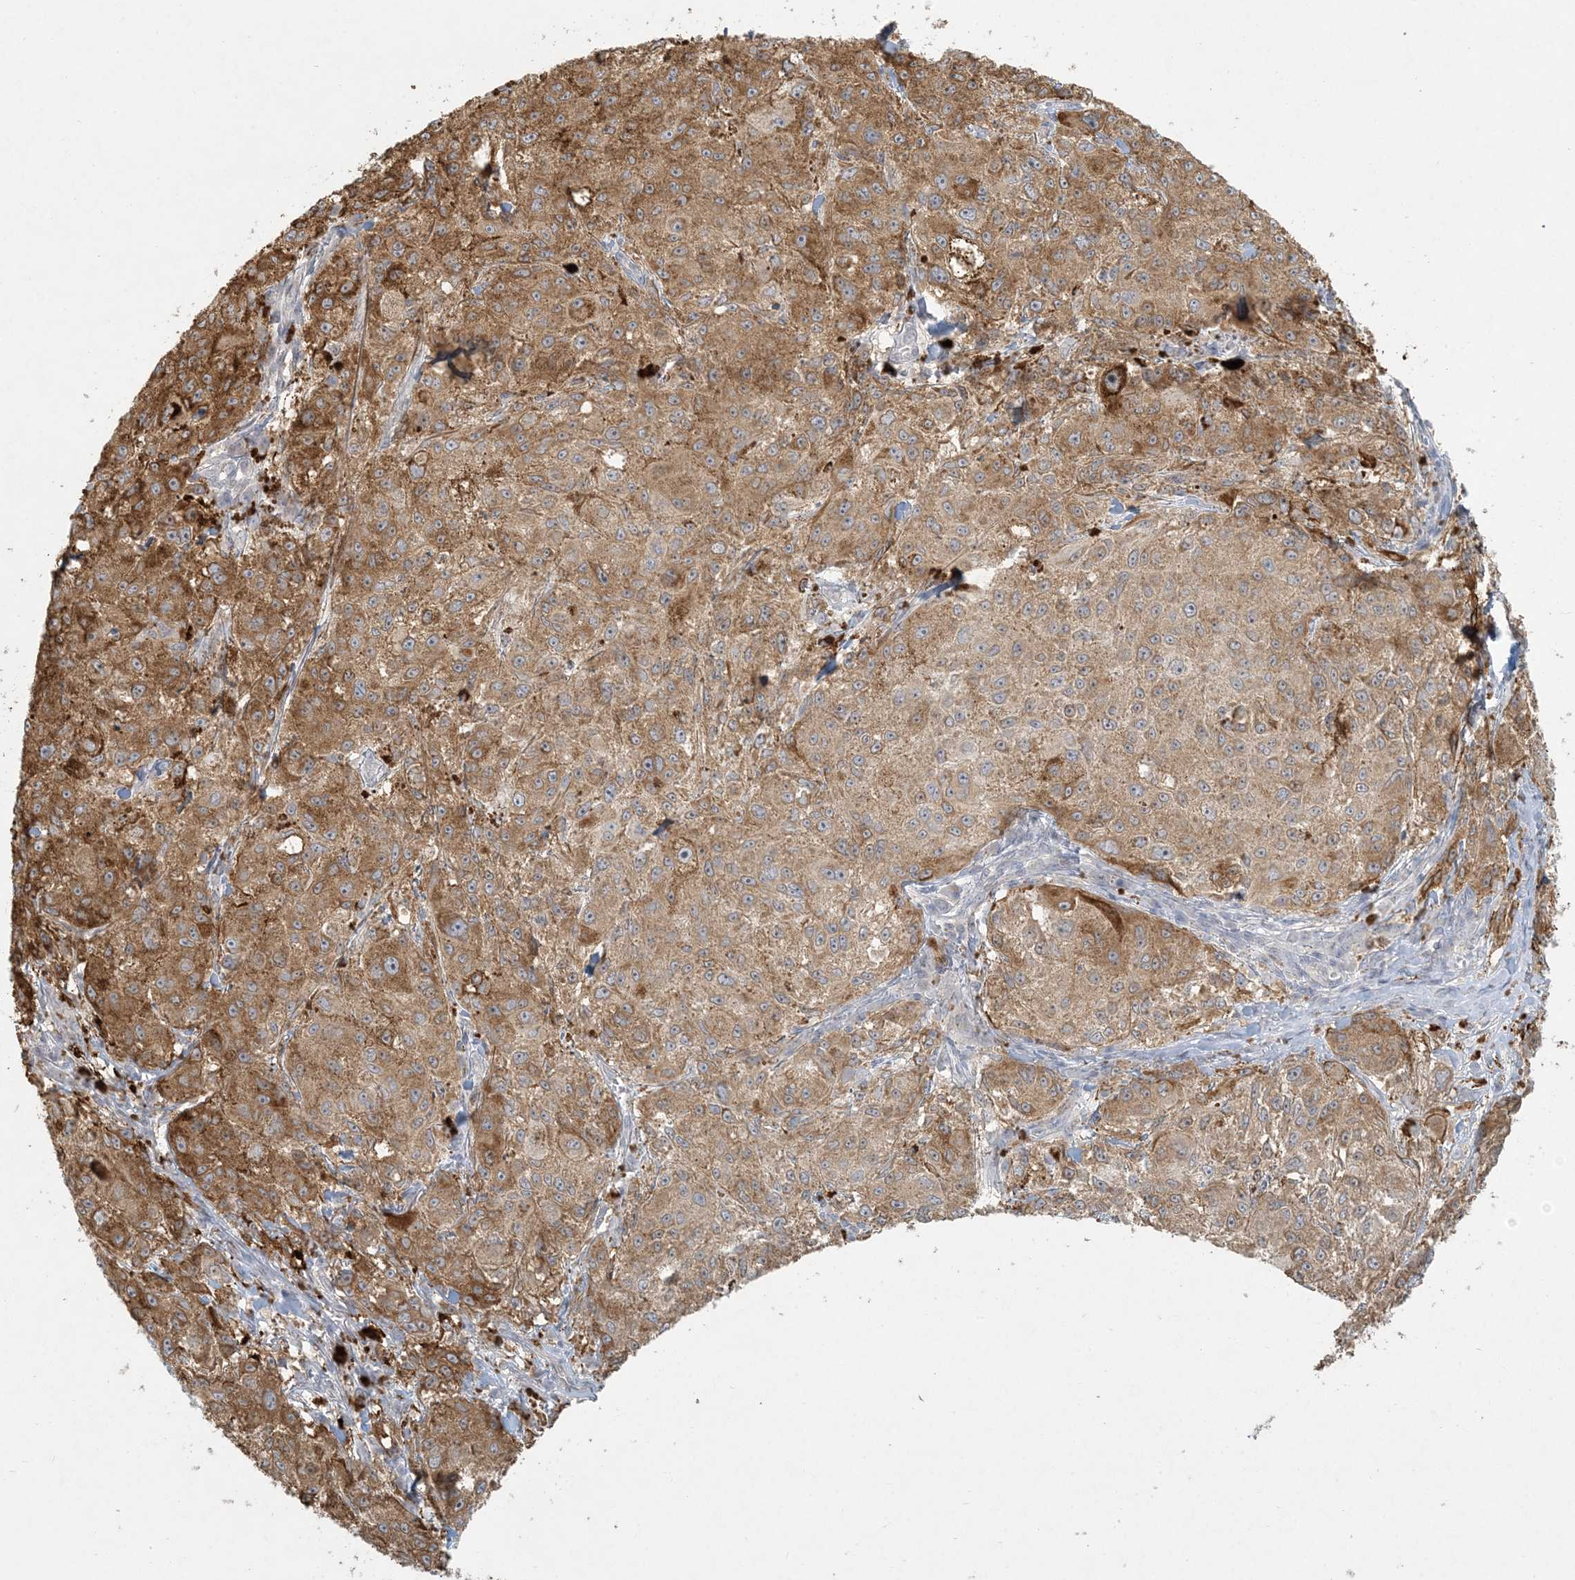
{"staining": {"intensity": "moderate", "quantity": ">75%", "location": "cytoplasmic/membranous"}, "tissue": "melanoma", "cell_type": "Tumor cells", "image_type": "cancer", "snomed": [{"axis": "morphology", "description": "Necrosis, NOS"}, {"axis": "morphology", "description": "Malignant melanoma, NOS"}, {"axis": "topography", "description": "Skin"}], "caption": "Protein staining of melanoma tissue shows moderate cytoplasmic/membranous positivity in approximately >75% of tumor cells.", "gene": "BCORL1", "patient": {"sex": "female", "age": 87}}